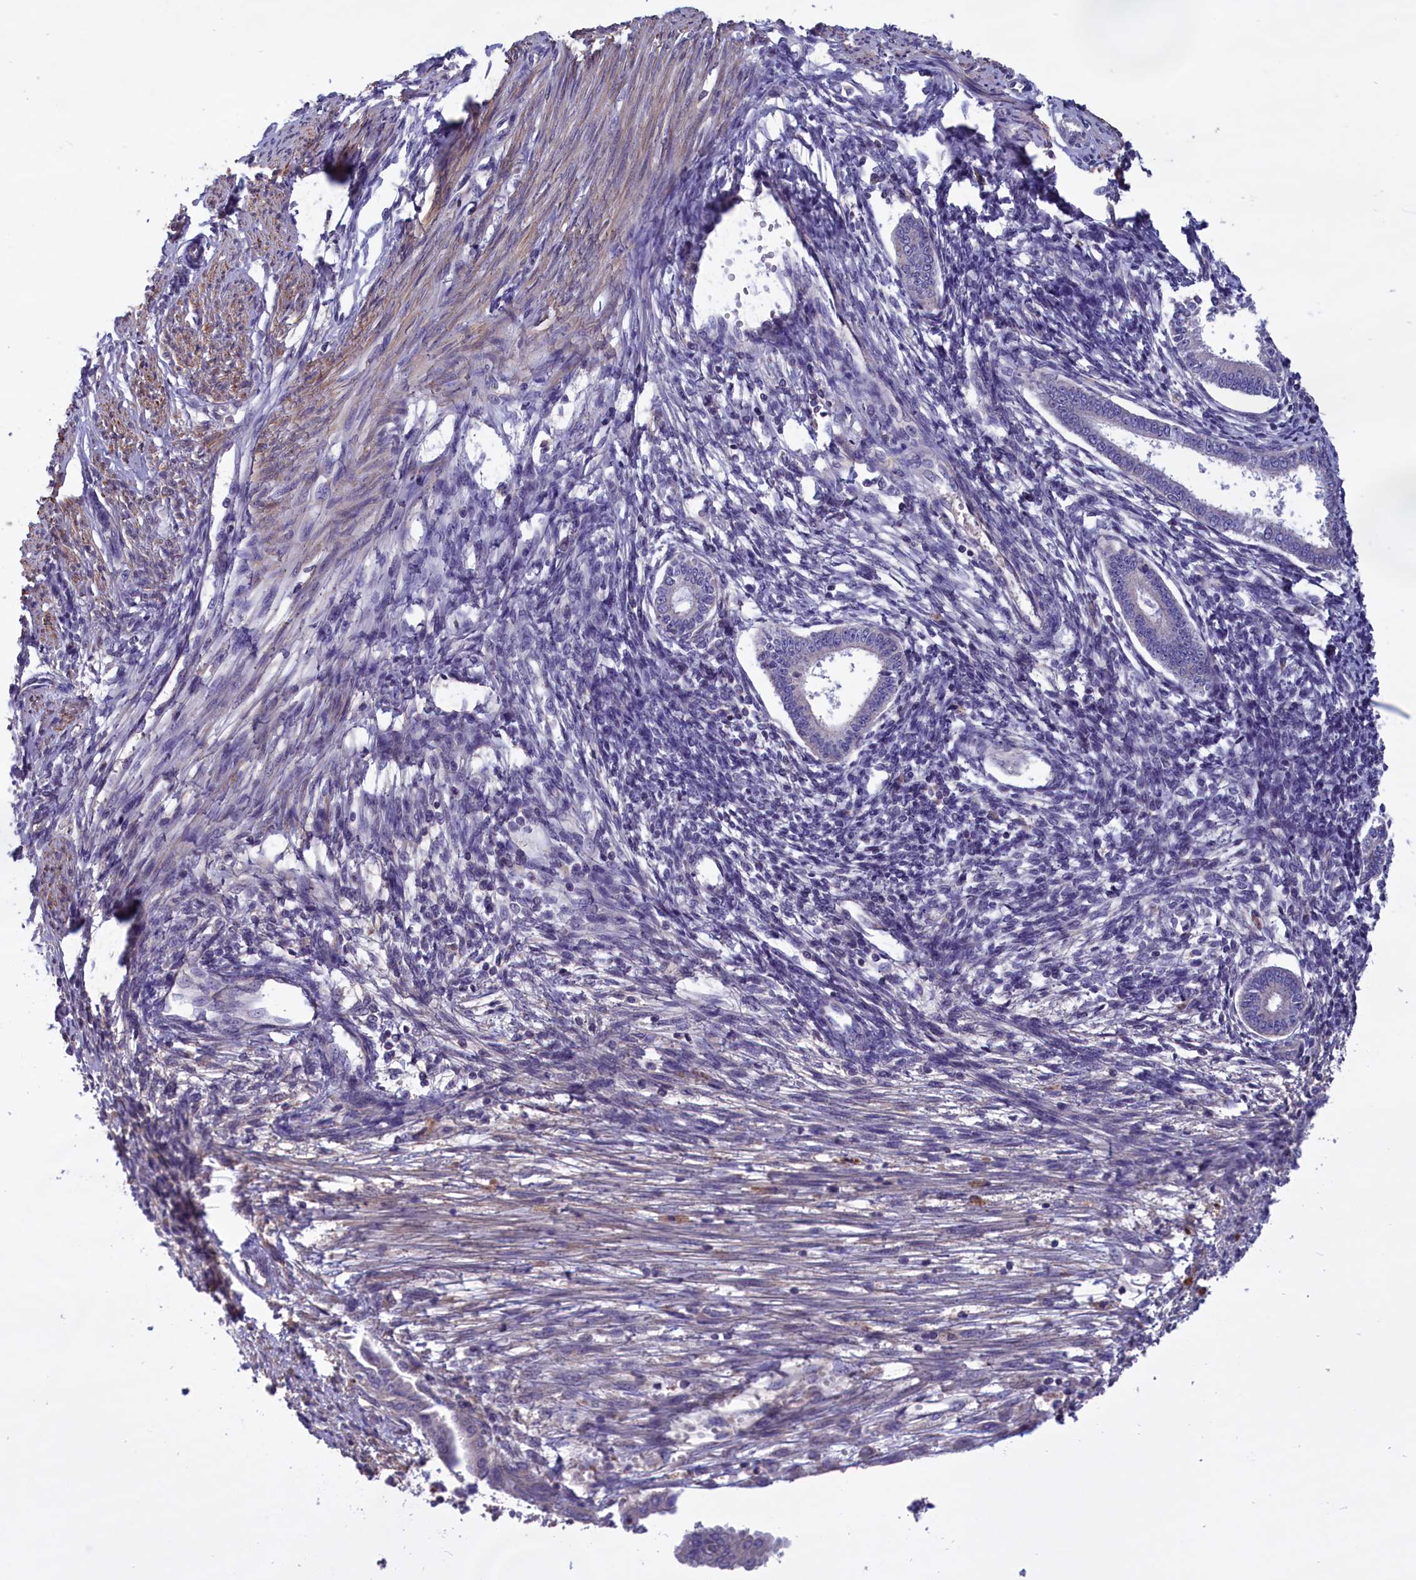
{"staining": {"intensity": "negative", "quantity": "none", "location": "none"}, "tissue": "endometrium", "cell_type": "Cells in endometrial stroma", "image_type": "normal", "snomed": [{"axis": "morphology", "description": "Normal tissue, NOS"}, {"axis": "topography", "description": "Endometrium"}], "caption": "Immunohistochemical staining of unremarkable endometrium shows no significant expression in cells in endometrial stroma.", "gene": "AMDHD2", "patient": {"sex": "female", "age": 56}}